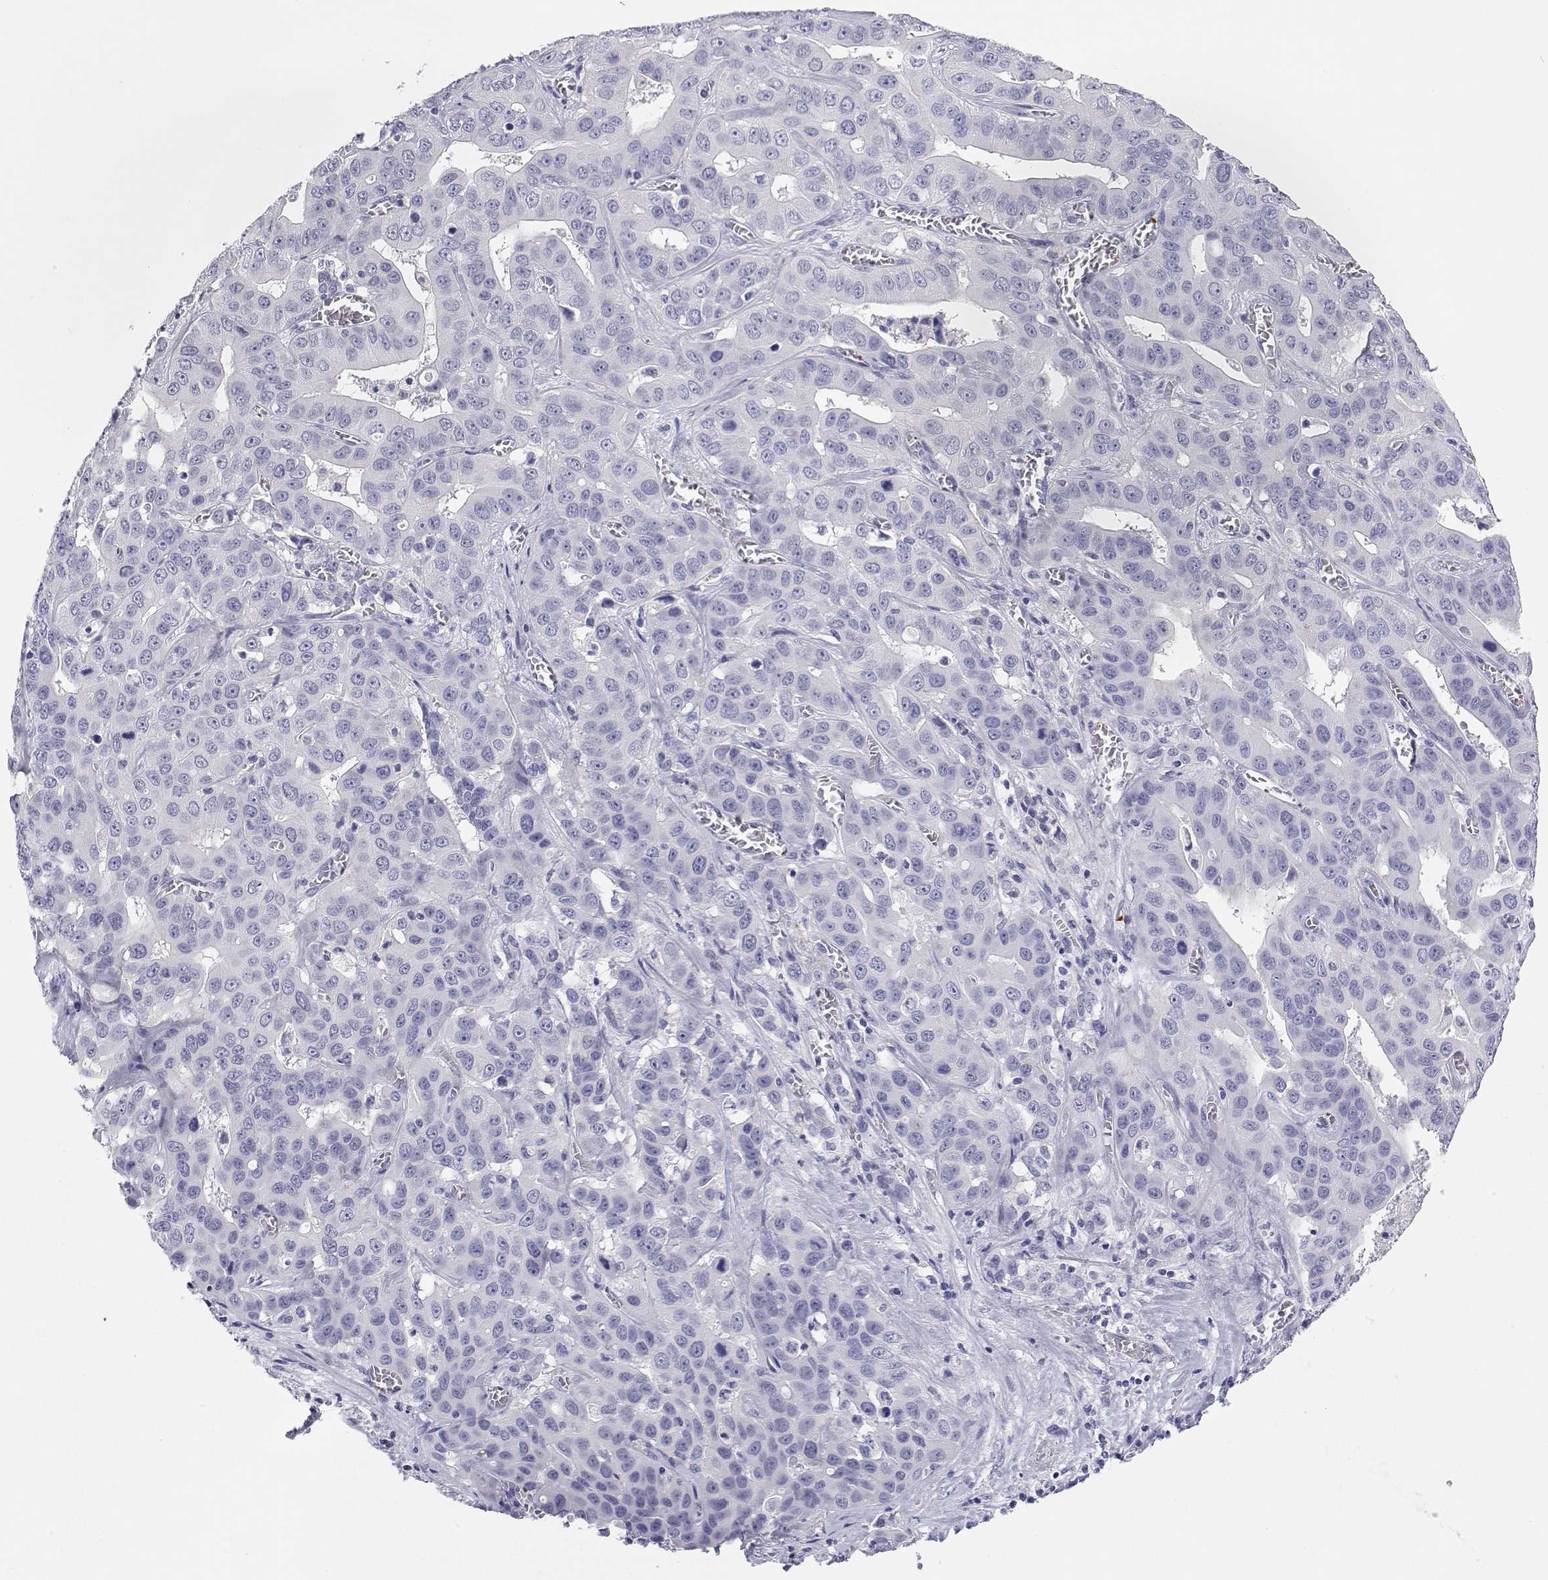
{"staining": {"intensity": "negative", "quantity": "none", "location": "none"}, "tissue": "liver cancer", "cell_type": "Tumor cells", "image_type": "cancer", "snomed": [{"axis": "morphology", "description": "Cholangiocarcinoma"}, {"axis": "topography", "description": "Liver"}], "caption": "Immunohistochemistry (IHC) of liver cholangiocarcinoma shows no positivity in tumor cells.", "gene": "BHMT", "patient": {"sex": "female", "age": 52}}